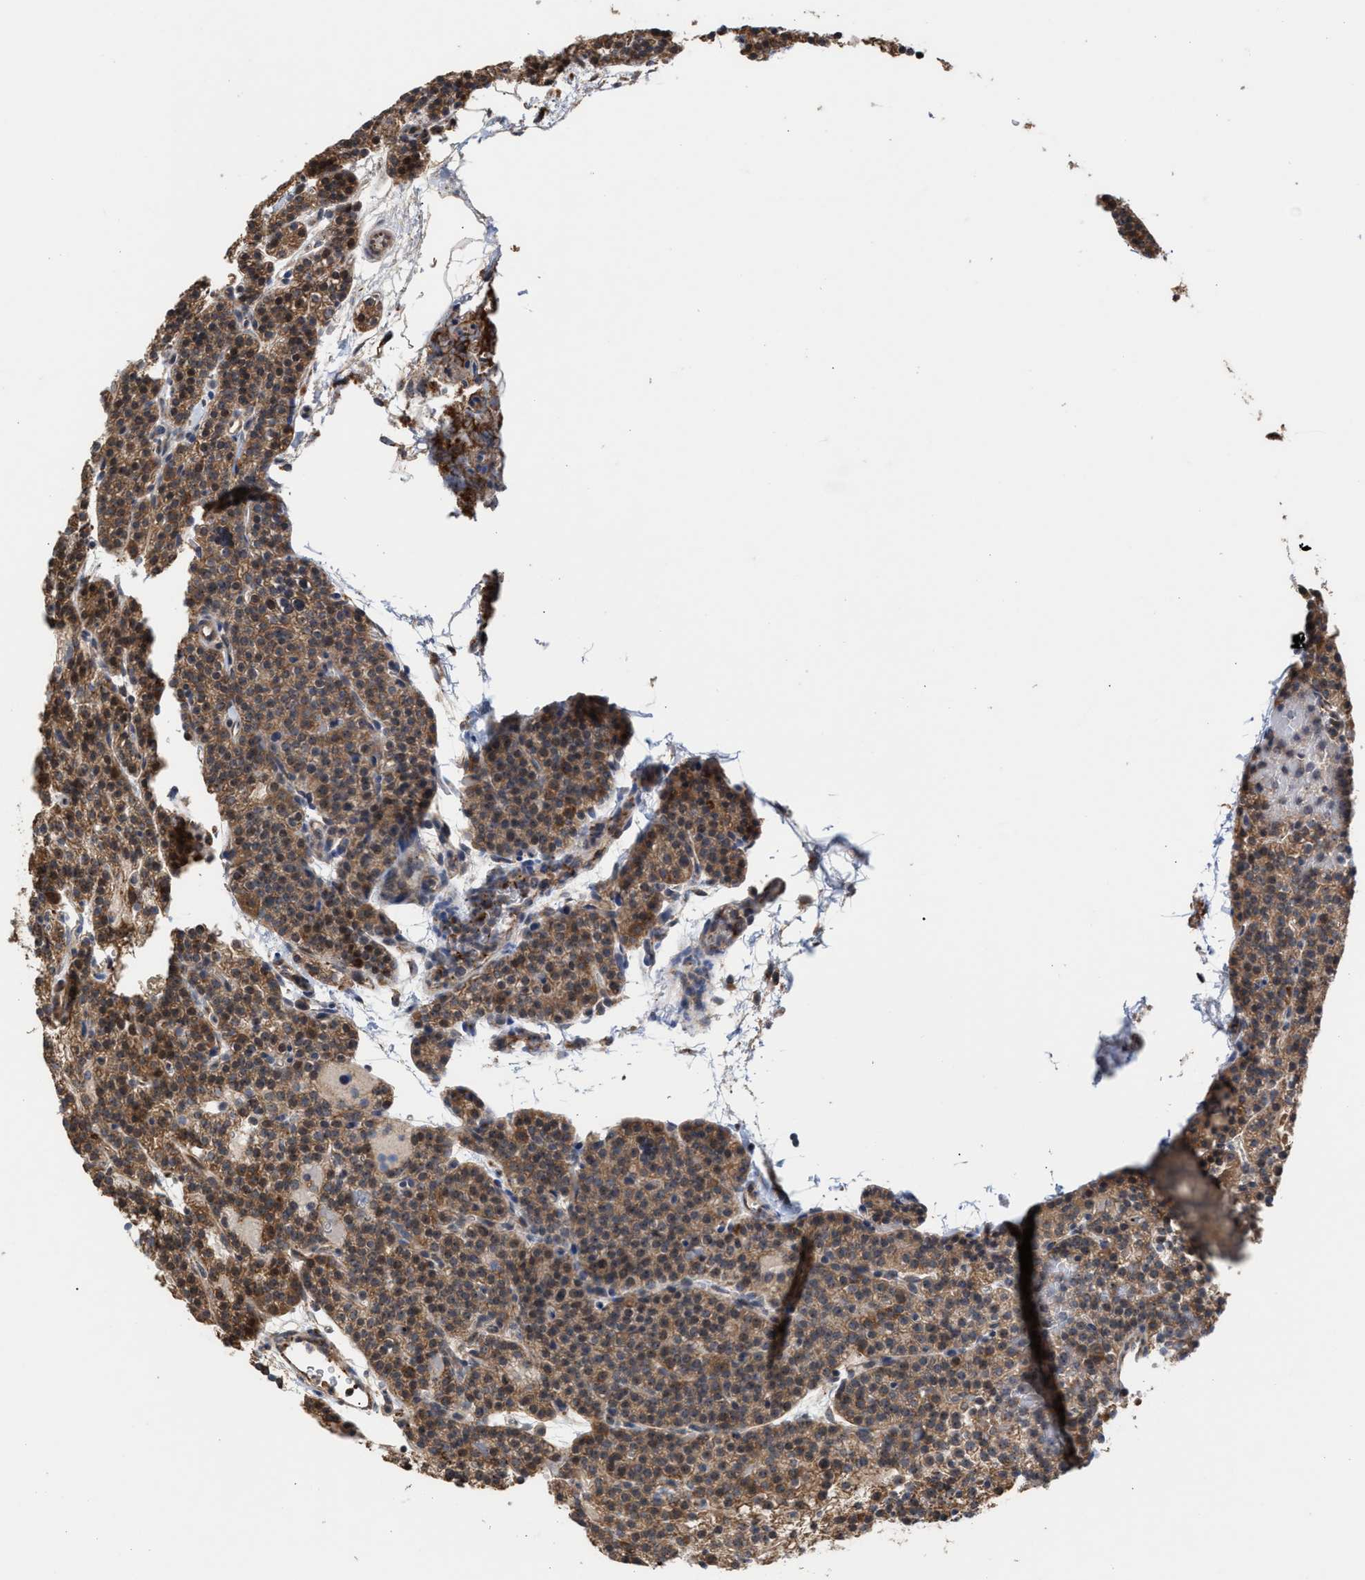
{"staining": {"intensity": "strong", "quantity": ">75%", "location": "cytoplasmic/membranous,nuclear"}, "tissue": "parathyroid gland", "cell_type": "Glandular cells", "image_type": "normal", "snomed": [{"axis": "morphology", "description": "Normal tissue, NOS"}, {"axis": "morphology", "description": "Adenoma, NOS"}, {"axis": "topography", "description": "Parathyroid gland"}], "caption": "Protein expression analysis of benign parathyroid gland demonstrates strong cytoplasmic/membranous,nuclear expression in approximately >75% of glandular cells.", "gene": "EXOSC2", "patient": {"sex": "female", "age": 74}}